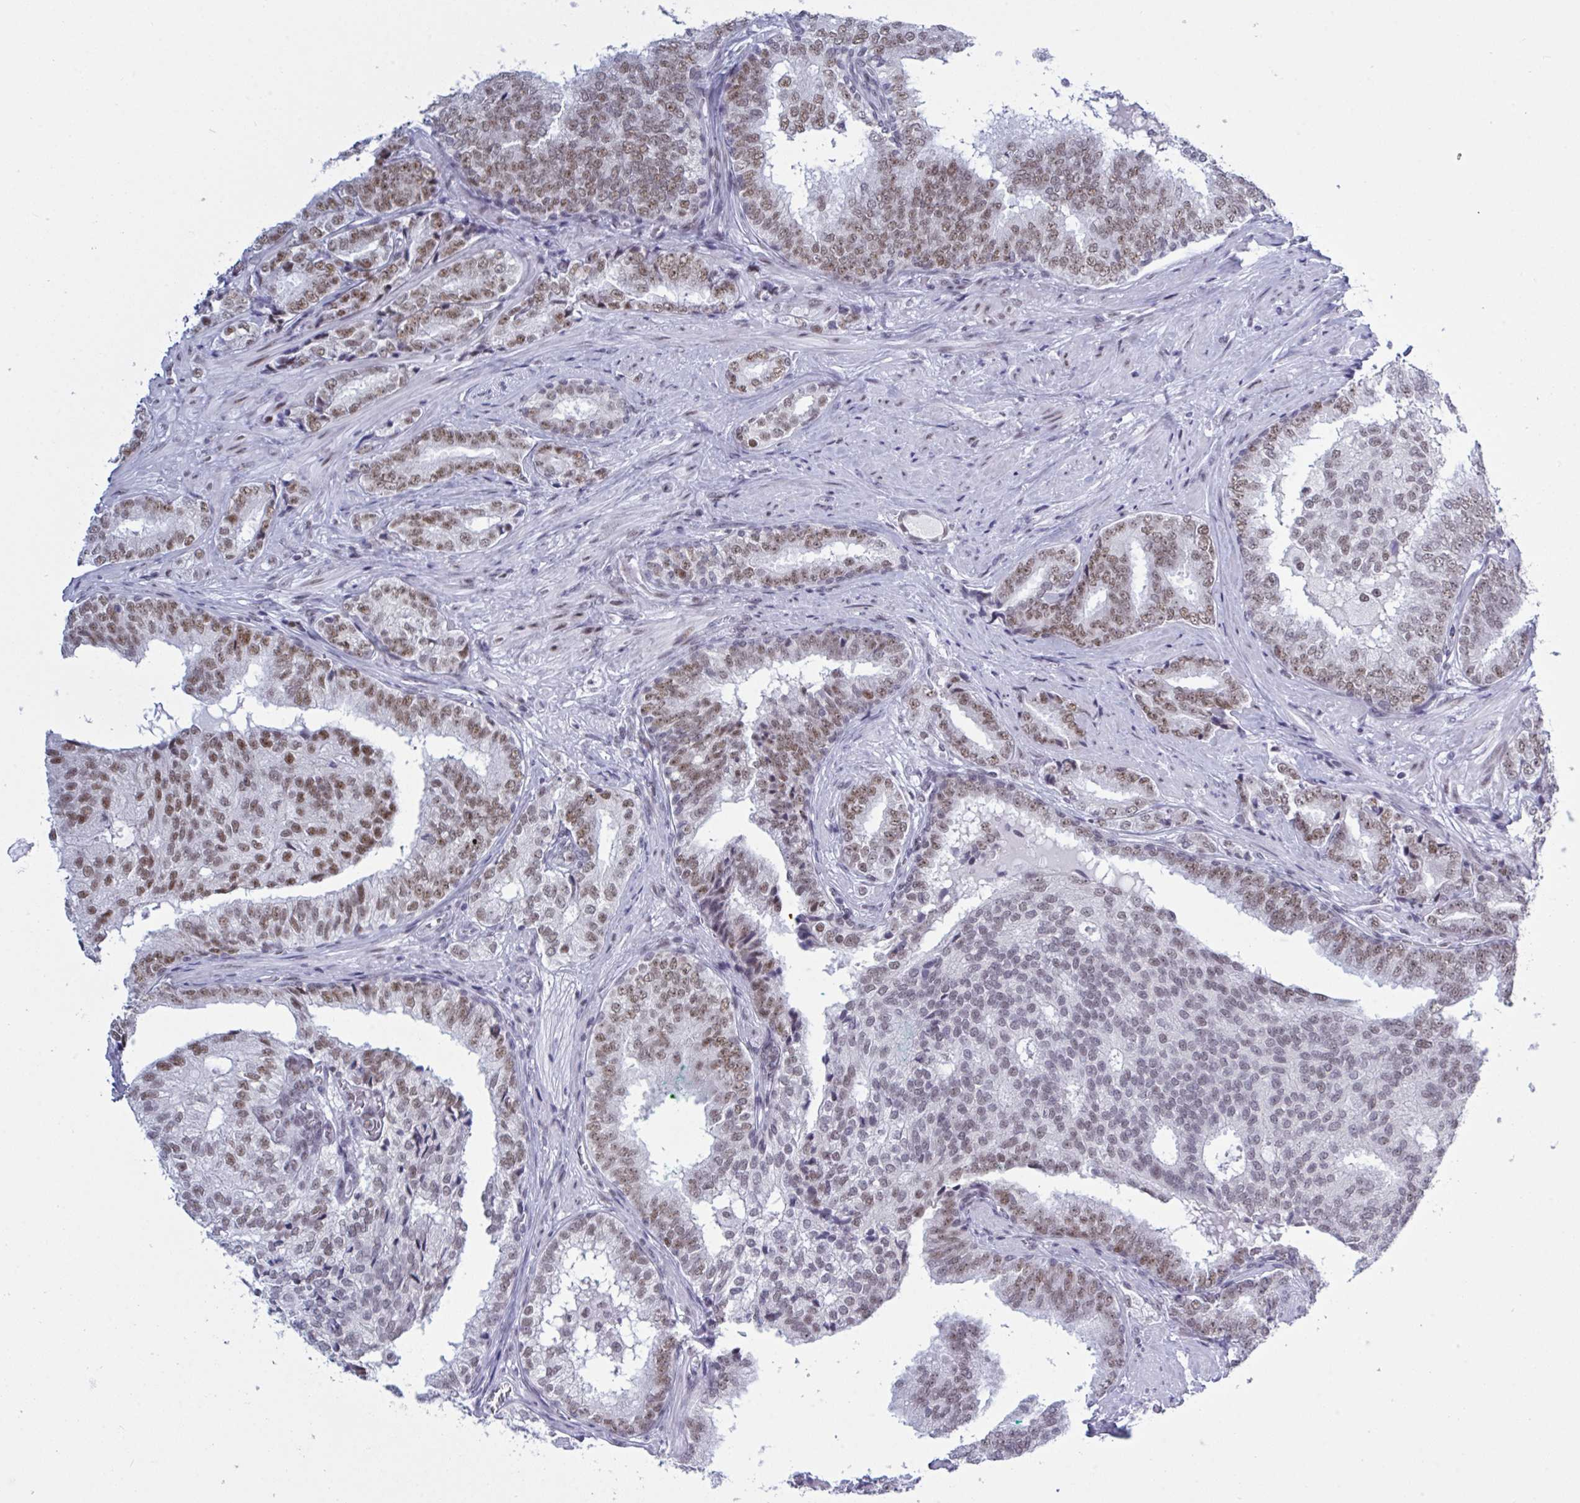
{"staining": {"intensity": "moderate", "quantity": "25%-75%", "location": "nuclear"}, "tissue": "prostate cancer", "cell_type": "Tumor cells", "image_type": "cancer", "snomed": [{"axis": "morphology", "description": "Adenocarcinoma, High grade"}, {"axis": "topography", "description": "Prostate"}], "caption": "Immunohistochemistry (DAB) staining of human adenocarcinoma (high-grade) (prostate) shows moderate nuclear protein positivity in about 25%-75% of tumor cells.", "gene": "PPP1R10", "patient": {"sex": "male", "age": 72}}